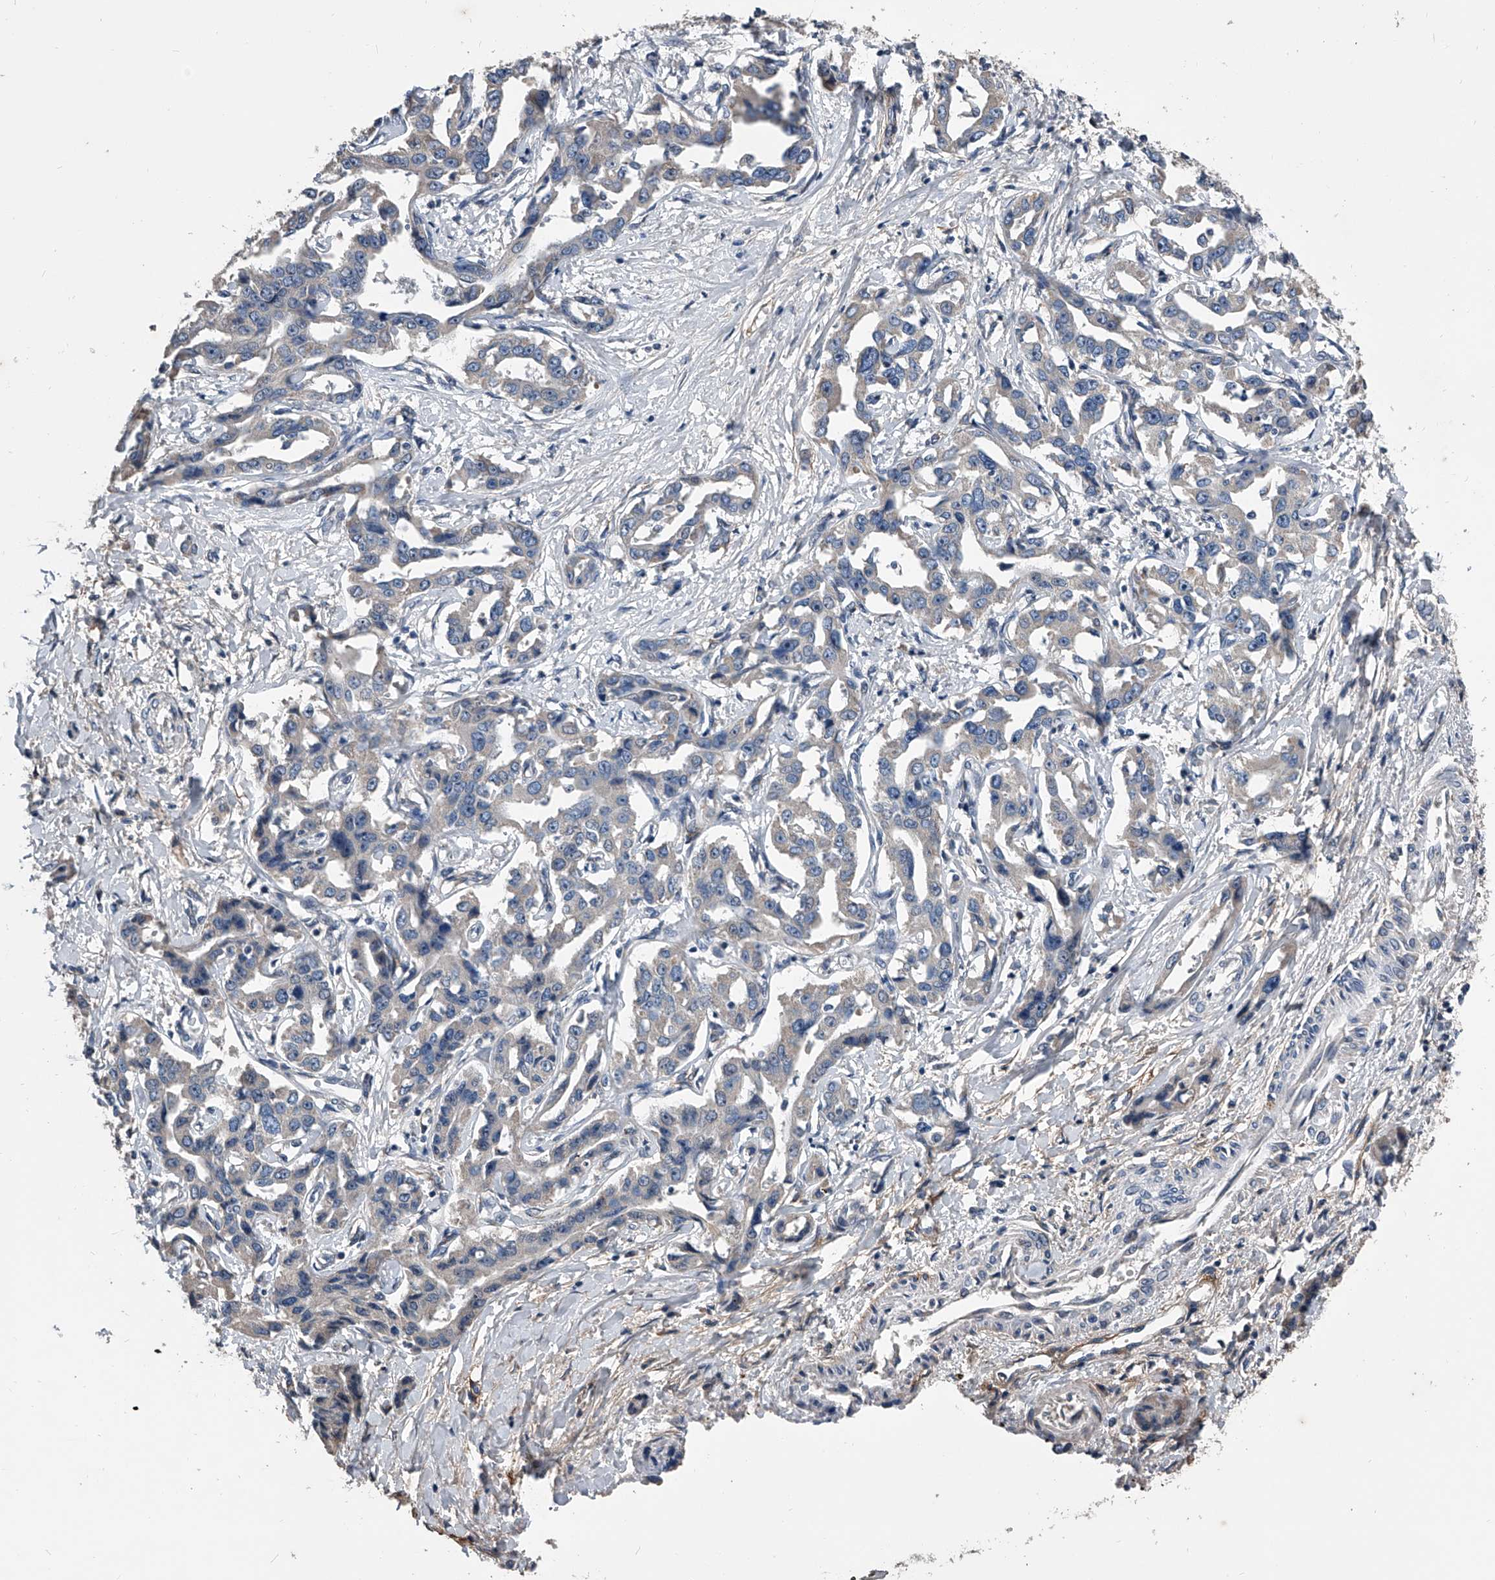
{"staining": {"intensity": "weak", "quantity": "<25%", "location": "cytoplasmic/membranous"}, "tissue": "liver cancer", "cell_type": "Tumor cells", "image_type": "cancer", "snomed": [{"axis": "morphology", "description": "Cholangiocarcinoma"}, {"axis": "topography", "description": "Liver"}], "caption": "High magnification brightfield microscopy of liver cholangiocarcinoma stained with DAB (brown) and counterstained with hematoxylin (blue): tumor cells show no significant expression. (DAB (3,3'-diaminobenzidine) IHC with hematoxylin counter stain).", "gene": "PHACTR1", "patient": {"sex": "male", "age": 59}}